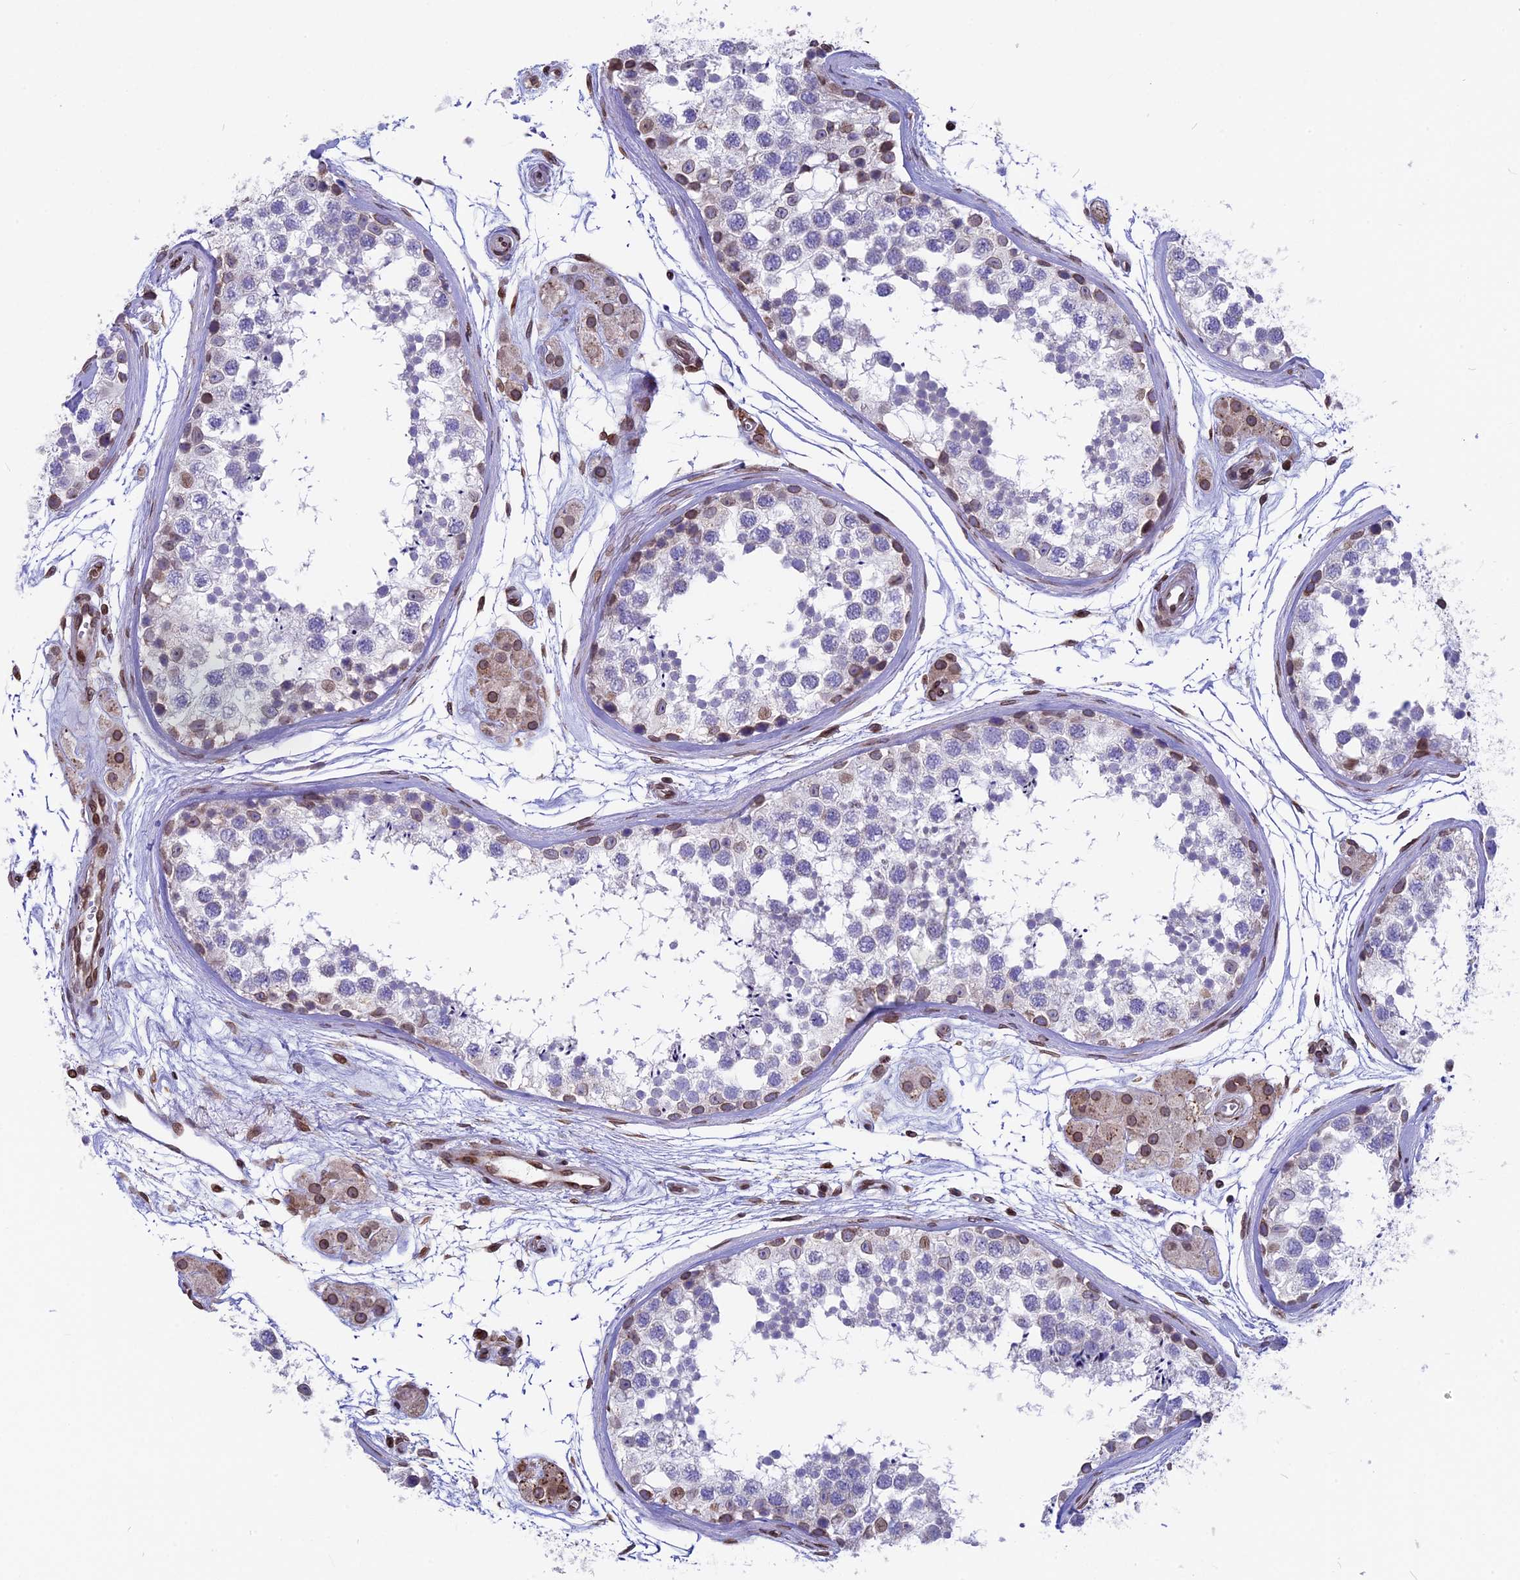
{"staining": {"intensity": "weak", "quantity": "<25%", "location": "cytoplasmic/membranous,nuclear"}, "tissue": "testis", "cell_type": "Cells in seminiferous ducts", "image_type": "normal", "snomed": [{"axis": "morphology", "description": "Normal tissue, NOS"}, {"axis": "topography", "description": "Testis"}], "caption": "Protein analysis of benign testis reveals no significant positivity in cells in seminiferous ducts. Nuclei are stained in blue.", "gene": "PTCHD4", "patient": {"sex": "male", "age": 56}}